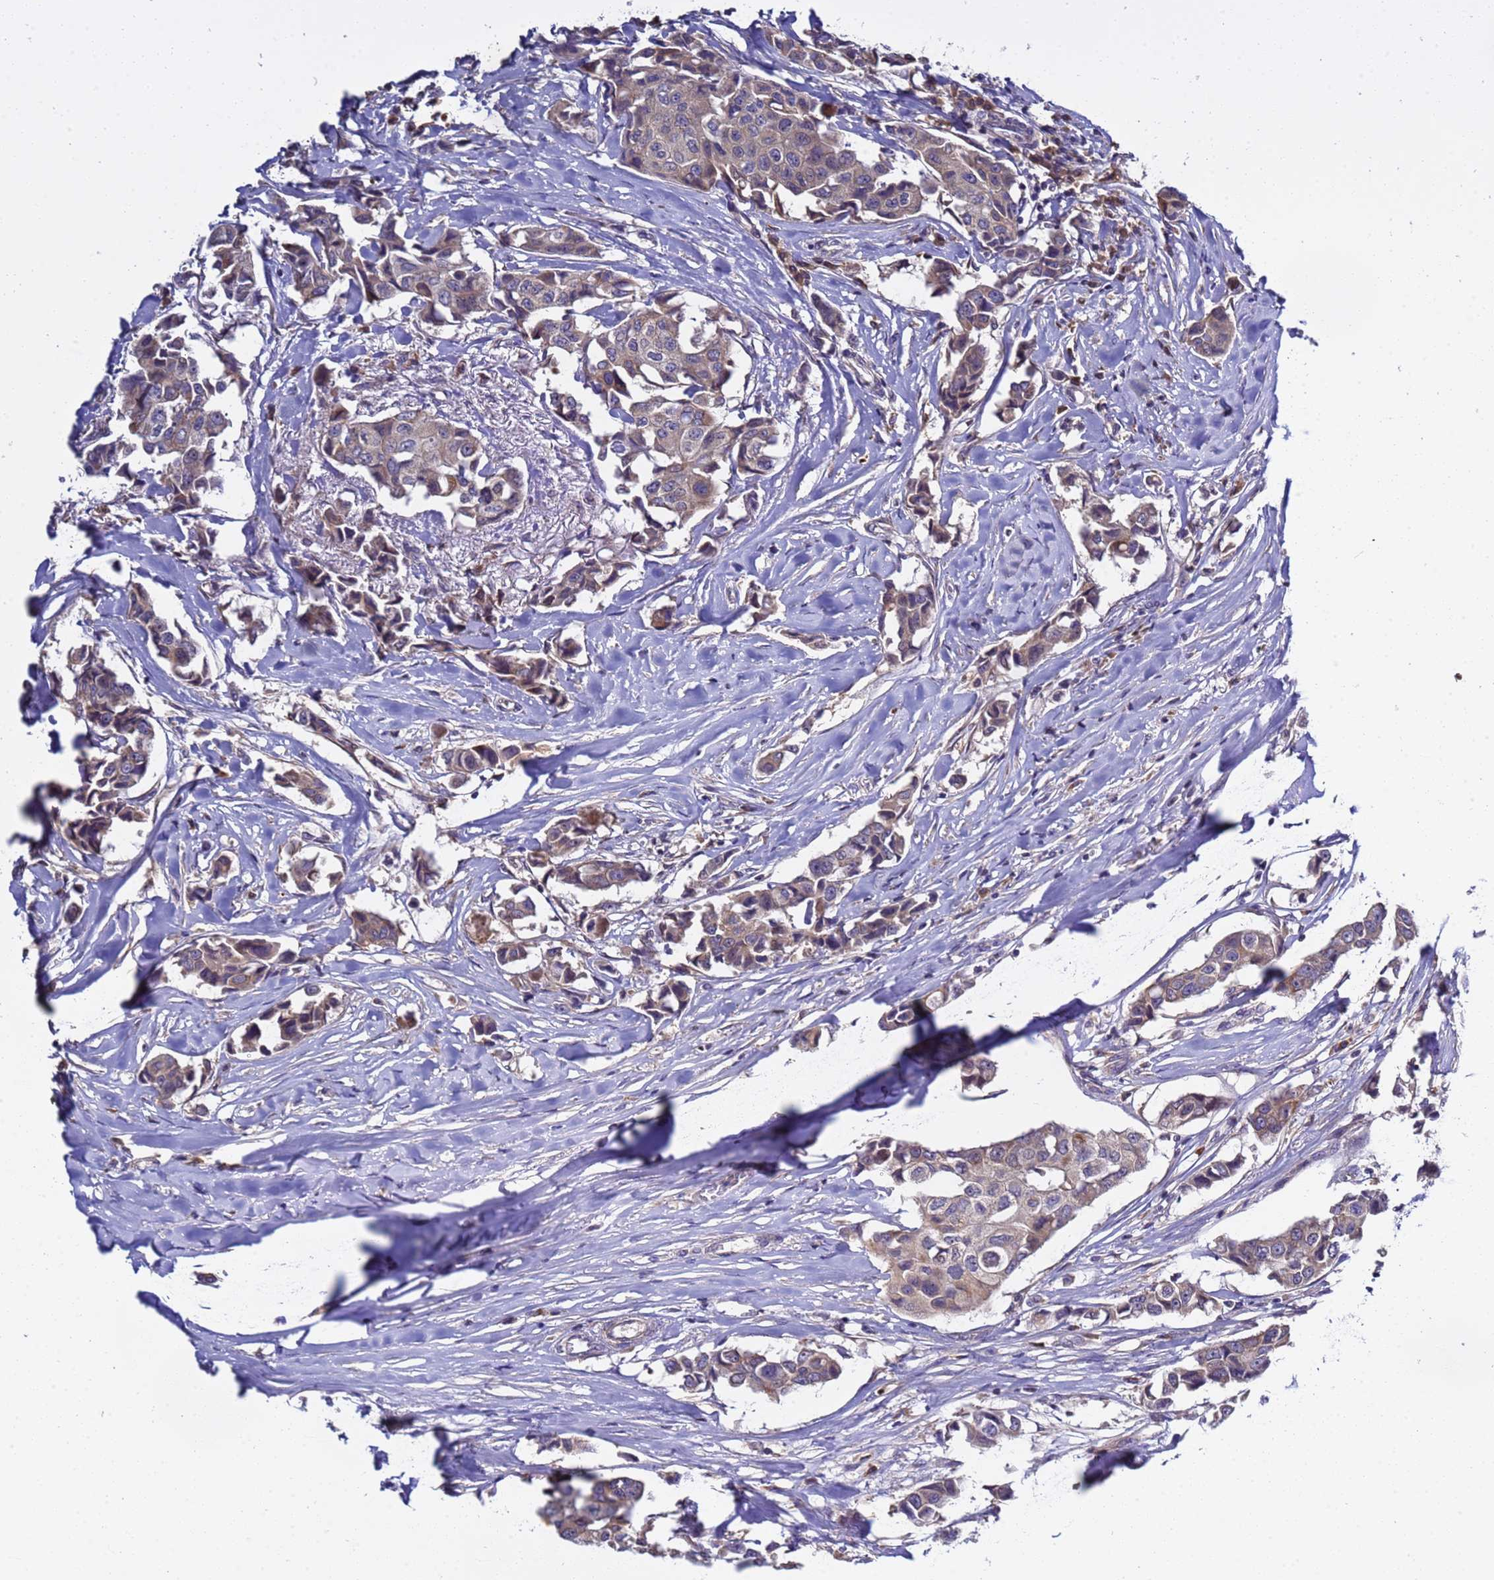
{"staining": {"intensity": "weak", "quantity": "25%-75%", "location": "cytoplasmic/membranous"}, "tissue": "breast cancer", "cell_type": "Tumor cells", "image_type": "cancer", "snomed": [{"axis": "morphology", "description": "Duct carcinoma"}, {"axis": "topography", "description": "Breast"}], "caption": "IHC (DAB (3,3'-diaminobenzidine)) staining of human breast intraductal carcinoma displays weak cytoplasmic/membranous protein expression in approximately 25%-75% of tumor cells. (brown staining indicates protein expression, while blue staining denotes nuclei).", "gene": "ELMOD2", "patient": {"sex": "female", "age": 80}}